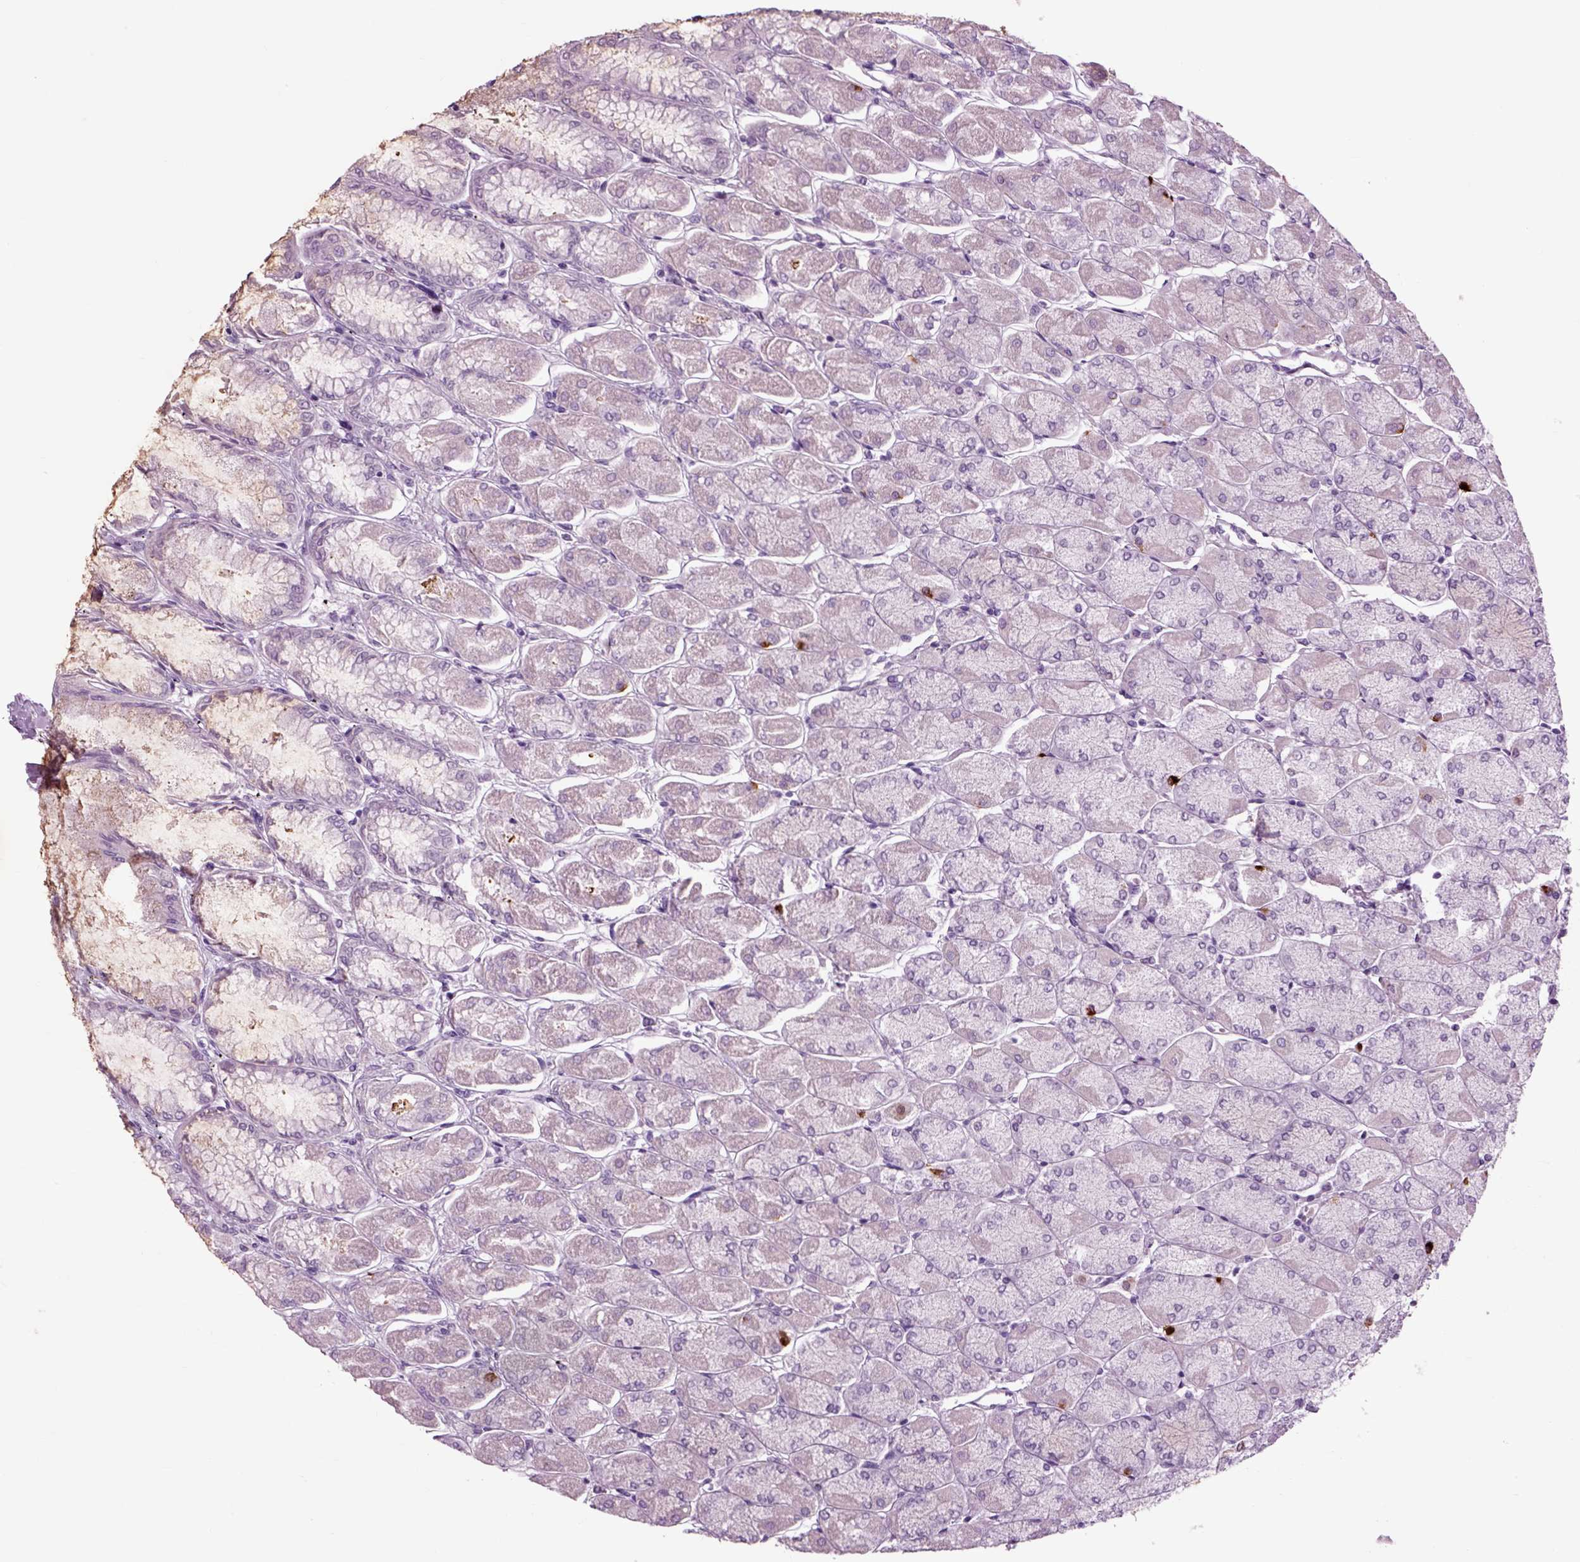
{"staining": {"intensity": "strong", "quantity": "<25%", "location": "cytoplasmic/membranous"}, "tissue": "stomach", "cell_type": "Glandular cells", "image_type": "normal", "snomed": [{"axis": "morphology", "description": "Normal tissue, NOS"}, {"axis": "topography", "description": "Stomach, upper"}], "caption": "DAB (3,3'-diaminobenzidine) immunohistochemical staining of unremarkable human stomach reveals strong cytoplasmic/membranous protein expression in approximately <25% of glandular cells.", "gene": "ARHGAP11A", "patient": {"sex": "male", "age": 60}}